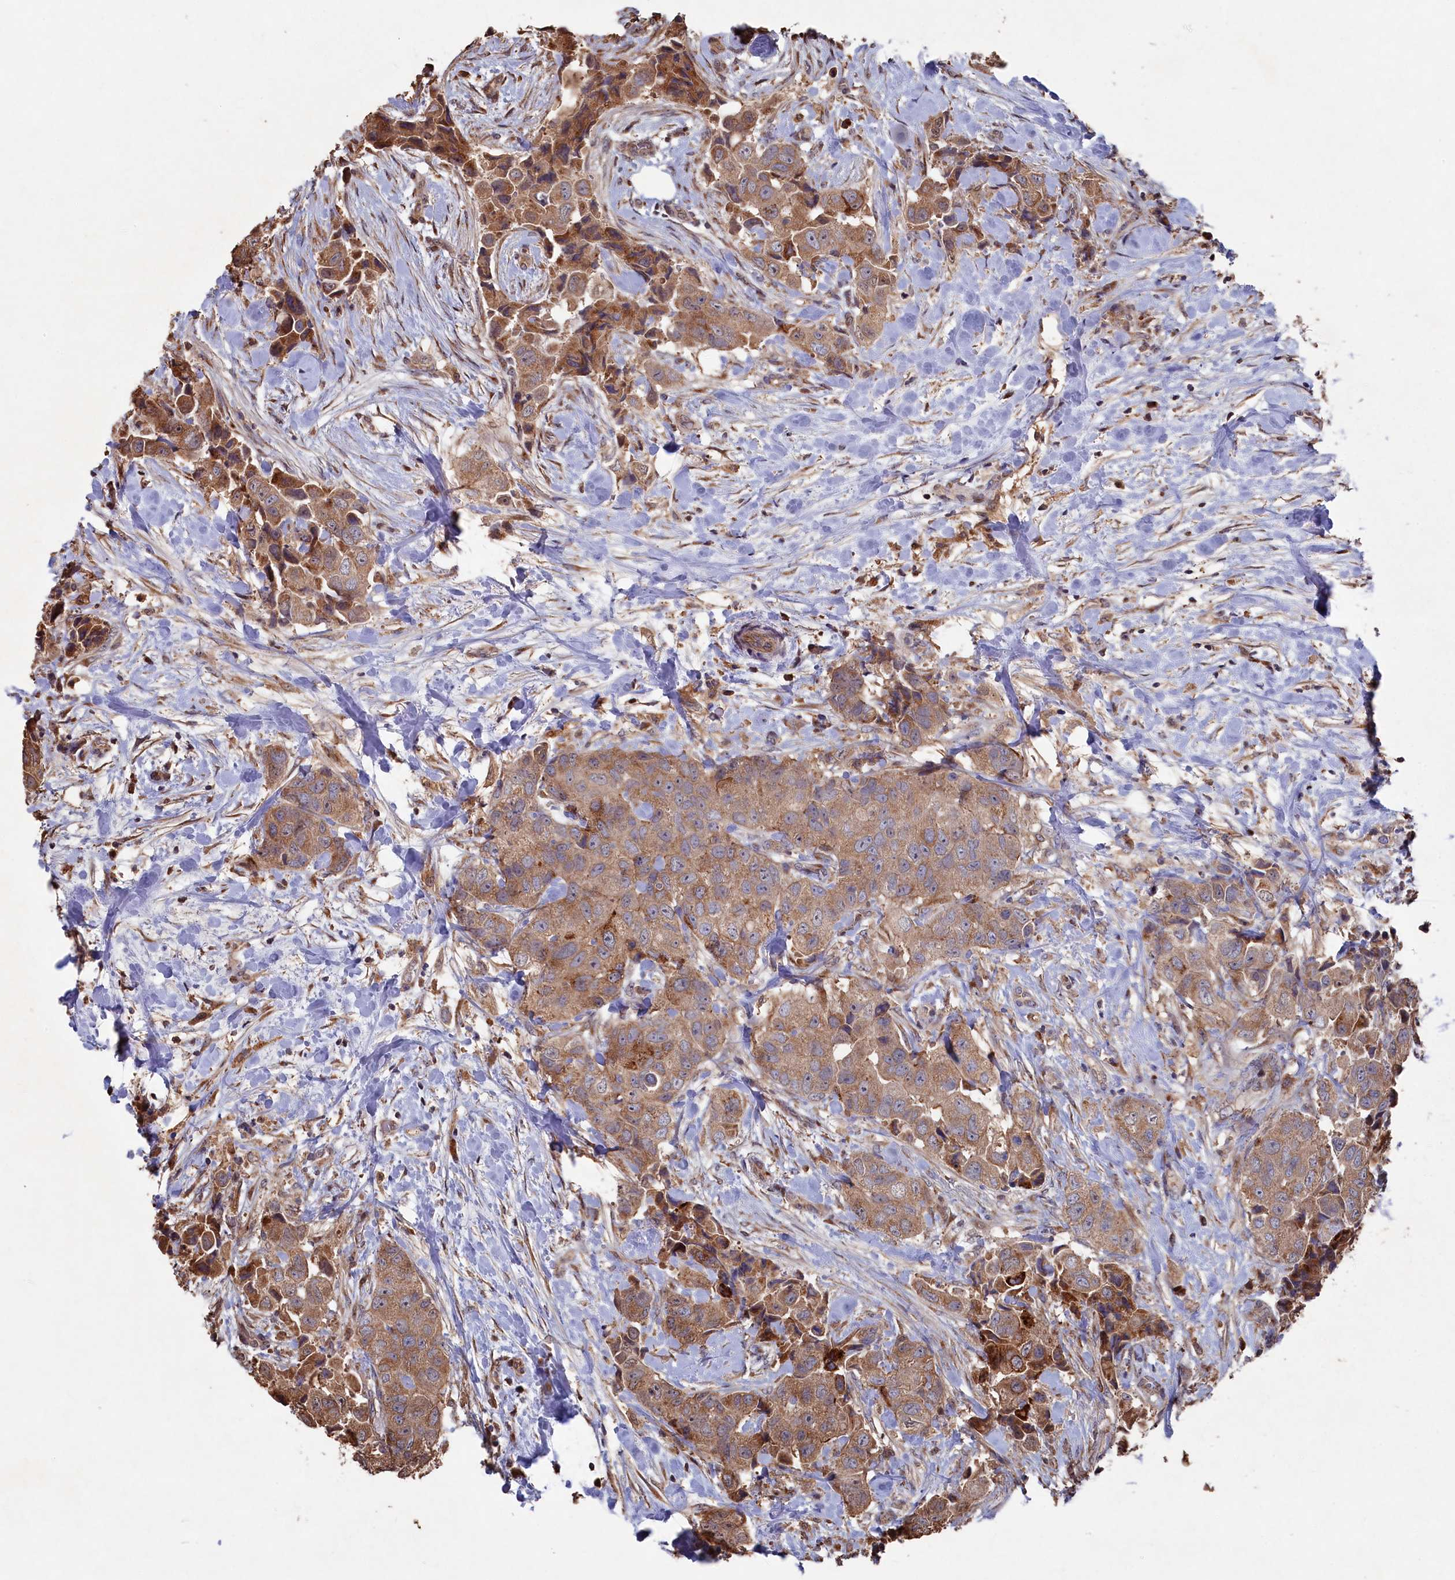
{"staining": {"intensity": "moderate", "quantity": ">75%", "location": "cytoplasmic/membranous"}, "tissue": "breast cancer", "cell_type": "Tumor cells", "image_type": "cancer", "snomed": [{"axis": "morphology", "description": "Normal tissue, NOS"}, {"axis": "morphology", "description": "Duct carcinoma"}, {"axis": "topography", "description": "Breast"}], "caption": "This micrograph displays invasive ductal carcinoma (breast) stained with IHC to label a protein in brown. The cytoplasmic/membranous of tumor cells show moderate positivity for the protein. Nuclei are counter-stained blue.", "gene": "NAA60", "patient": {"sex": "female", "age": 62}}